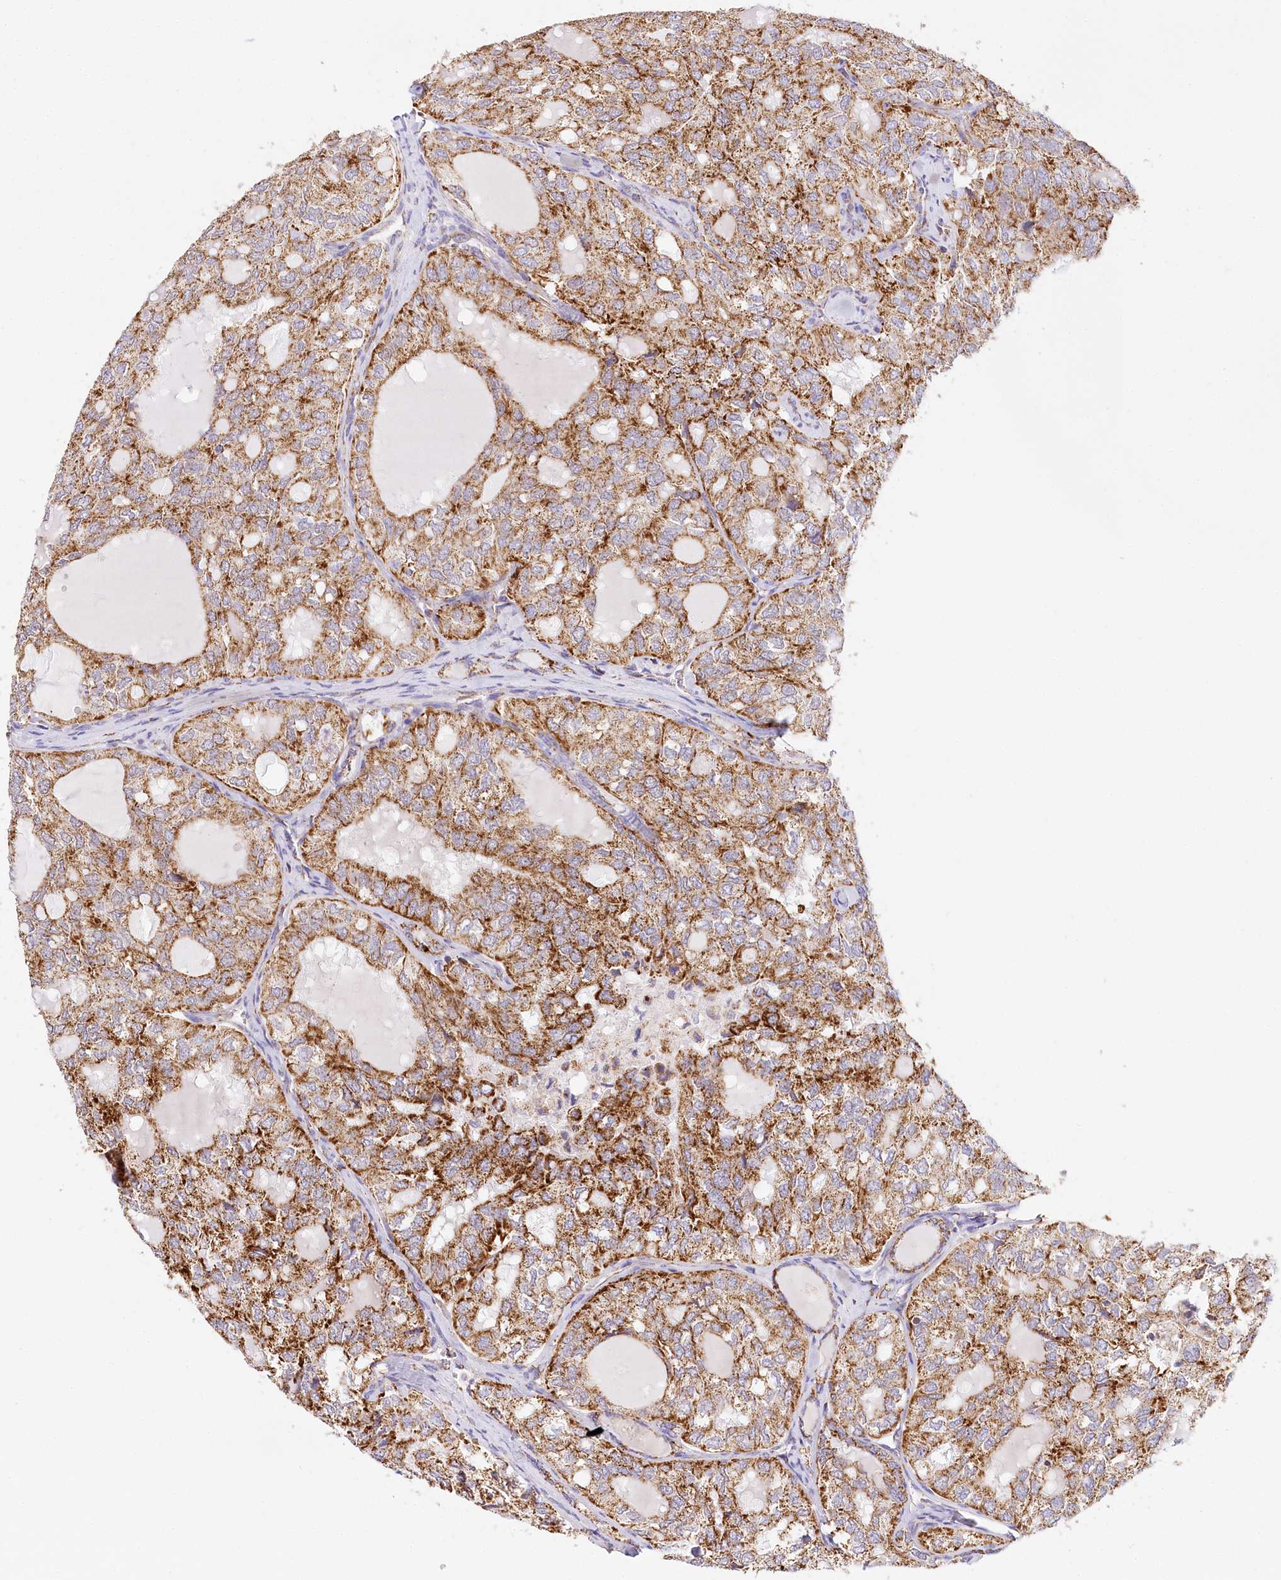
{"staining": {"intensity": "strong", "quantity": ">75%", "location": "cytoplasmic/membranous"}, "tissue": "thyroid cancer", "cell_type": "Tumor cells", "image_type": "cancer", "snomed": [{"axis": "morphology", "description": "Follicular adenoma carcinoma, NOS"}, {"axis": "topography", "description": "Thyroid gland"}], "caption": "Follicular adenoma carcinoma (thyroid) was stained to show a protein in brown. There is high levels of strong cytoplasmic/membranous expression in about >75% of tumor cells.", "gene": "LSS", "patient": {"sex": "male", "age": 75}}